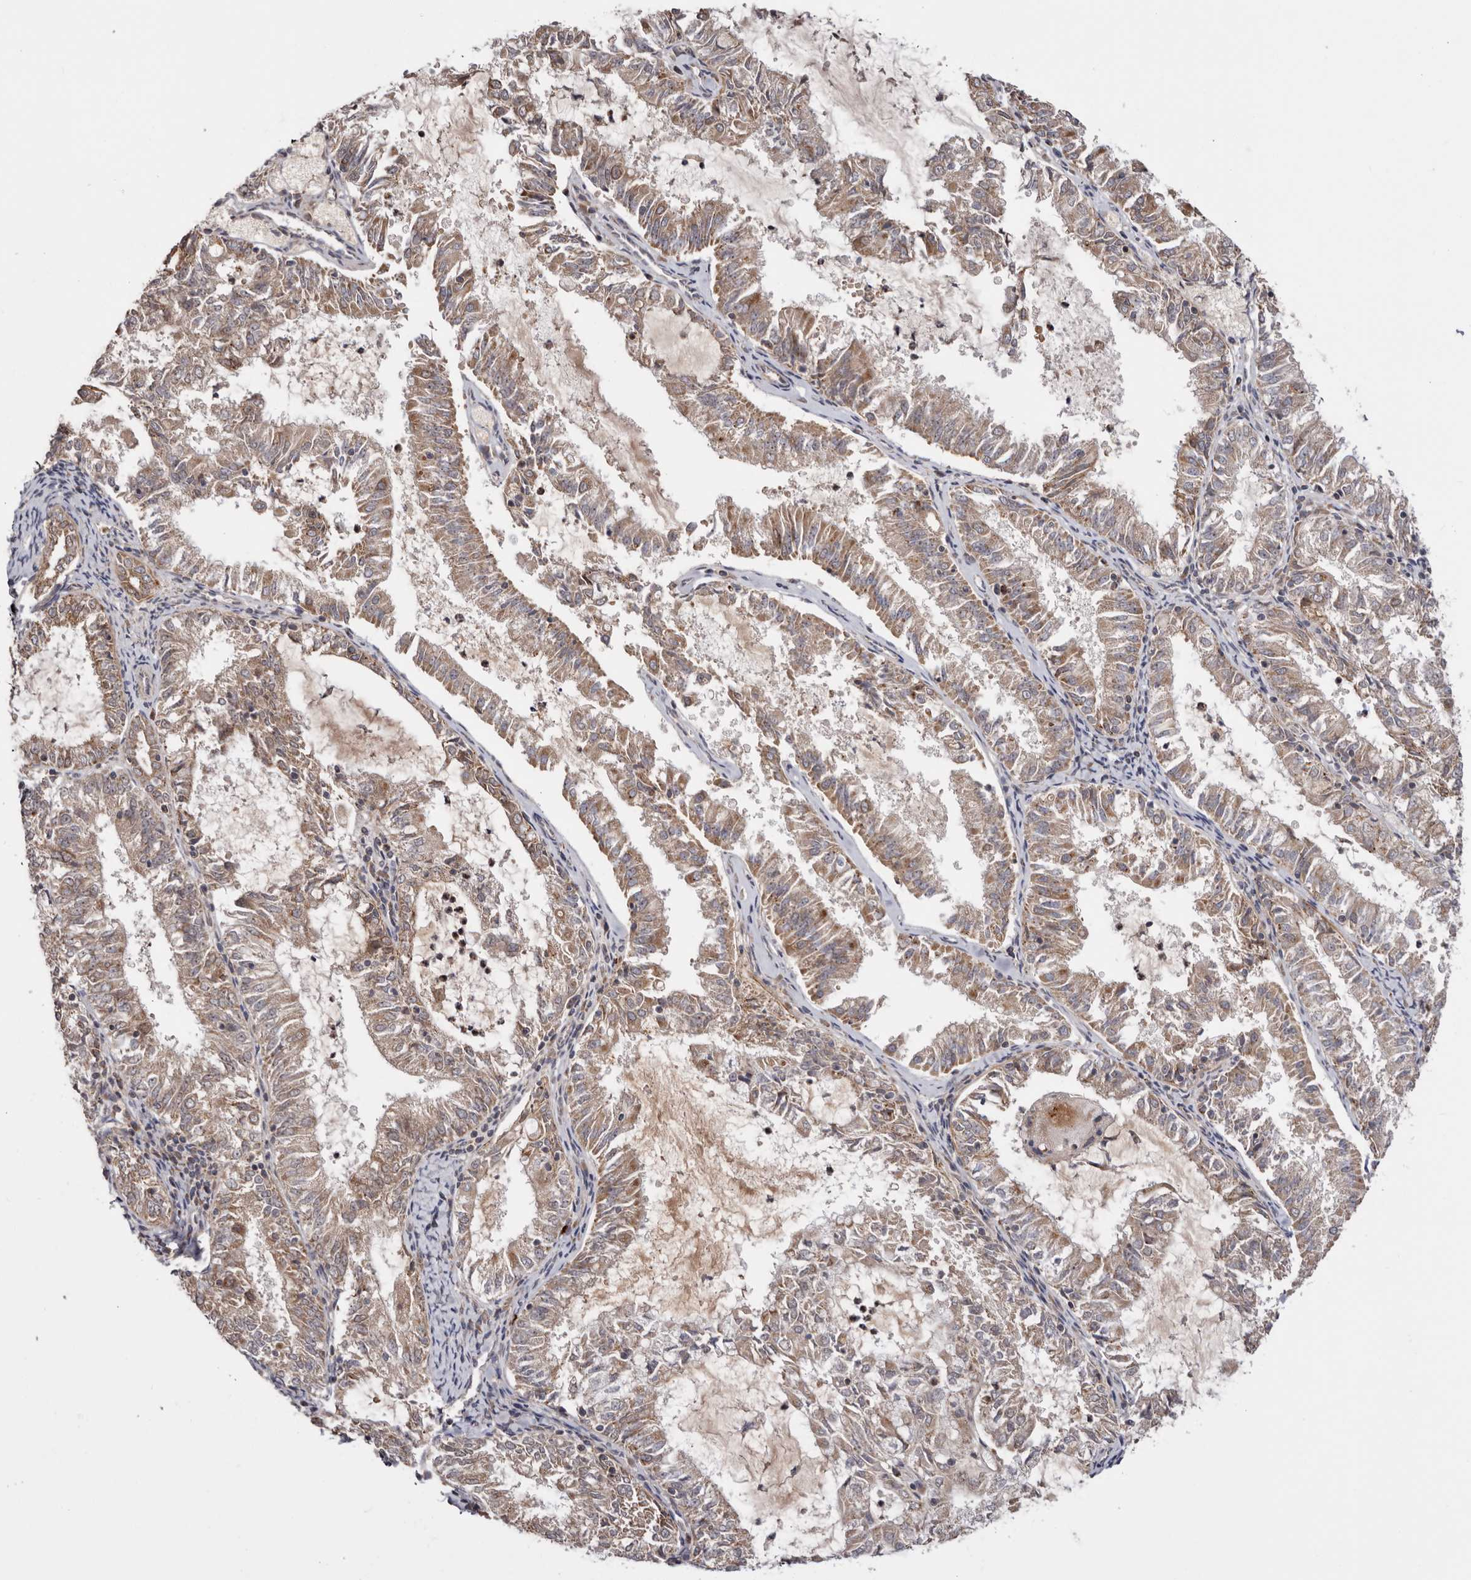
{"staining": {"intensity": "weak", "quantity": ">75%", "location": "cytoplasmic/membranous"}, "tissue": "endometrial cancer", "cell_type": "Tumor cells", "image_type": "cancer", "snomed": [{"axis": "morphology", "description": "Adenocarcinoma, NOS"}, {"axis": "topography", "description": "Endometrium"}], "caption": "This is a micrograph of immunohistochemistry staining of adenocarcinoma (endometrial), which shows weak staining in the cytoplasmic/membranous of tumor cells.", "gene": "TMUB1", "patient": {"sex": "female", "age": 57}}